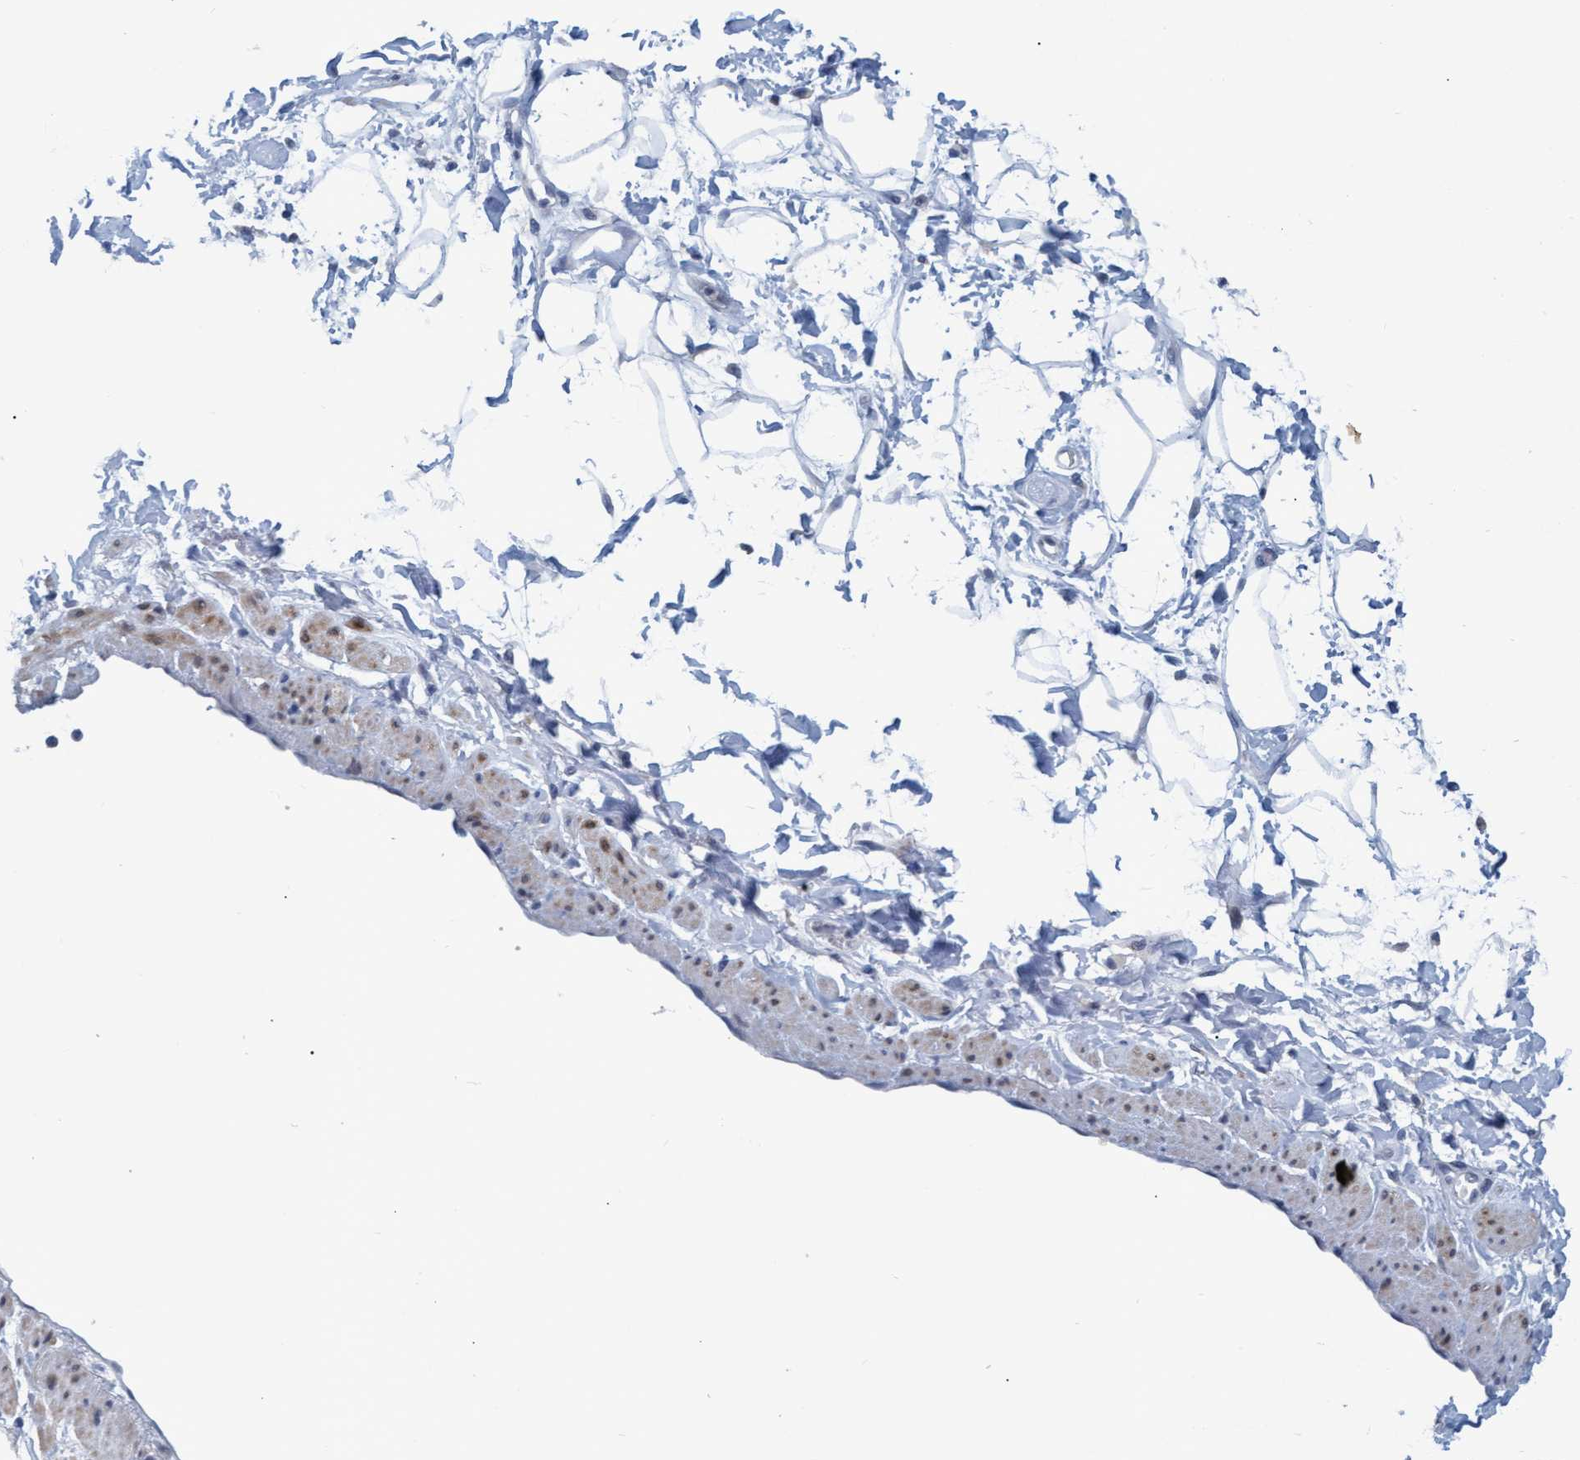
{"staining": {"intensity": "negative", "quantity": "none", "location": "none"}, "tissue": "adipose tissue", "cell_type": "Adipocytes", "image_type": "normal", "snomed": [{"axis": "morphology", "description": "Normal tissue, NOS"}, {"axis": "topography", "description": "Soft tissue"}], "caption": "An image of human adipose tissue is negative for staining in adipocytes. (DAB (3,3'-diaminobenzidine) IHC visualized using brightfield microscopy, high magnification).", "gene": "SSTR3", "patient": {"sex": "male", "age": 72}}